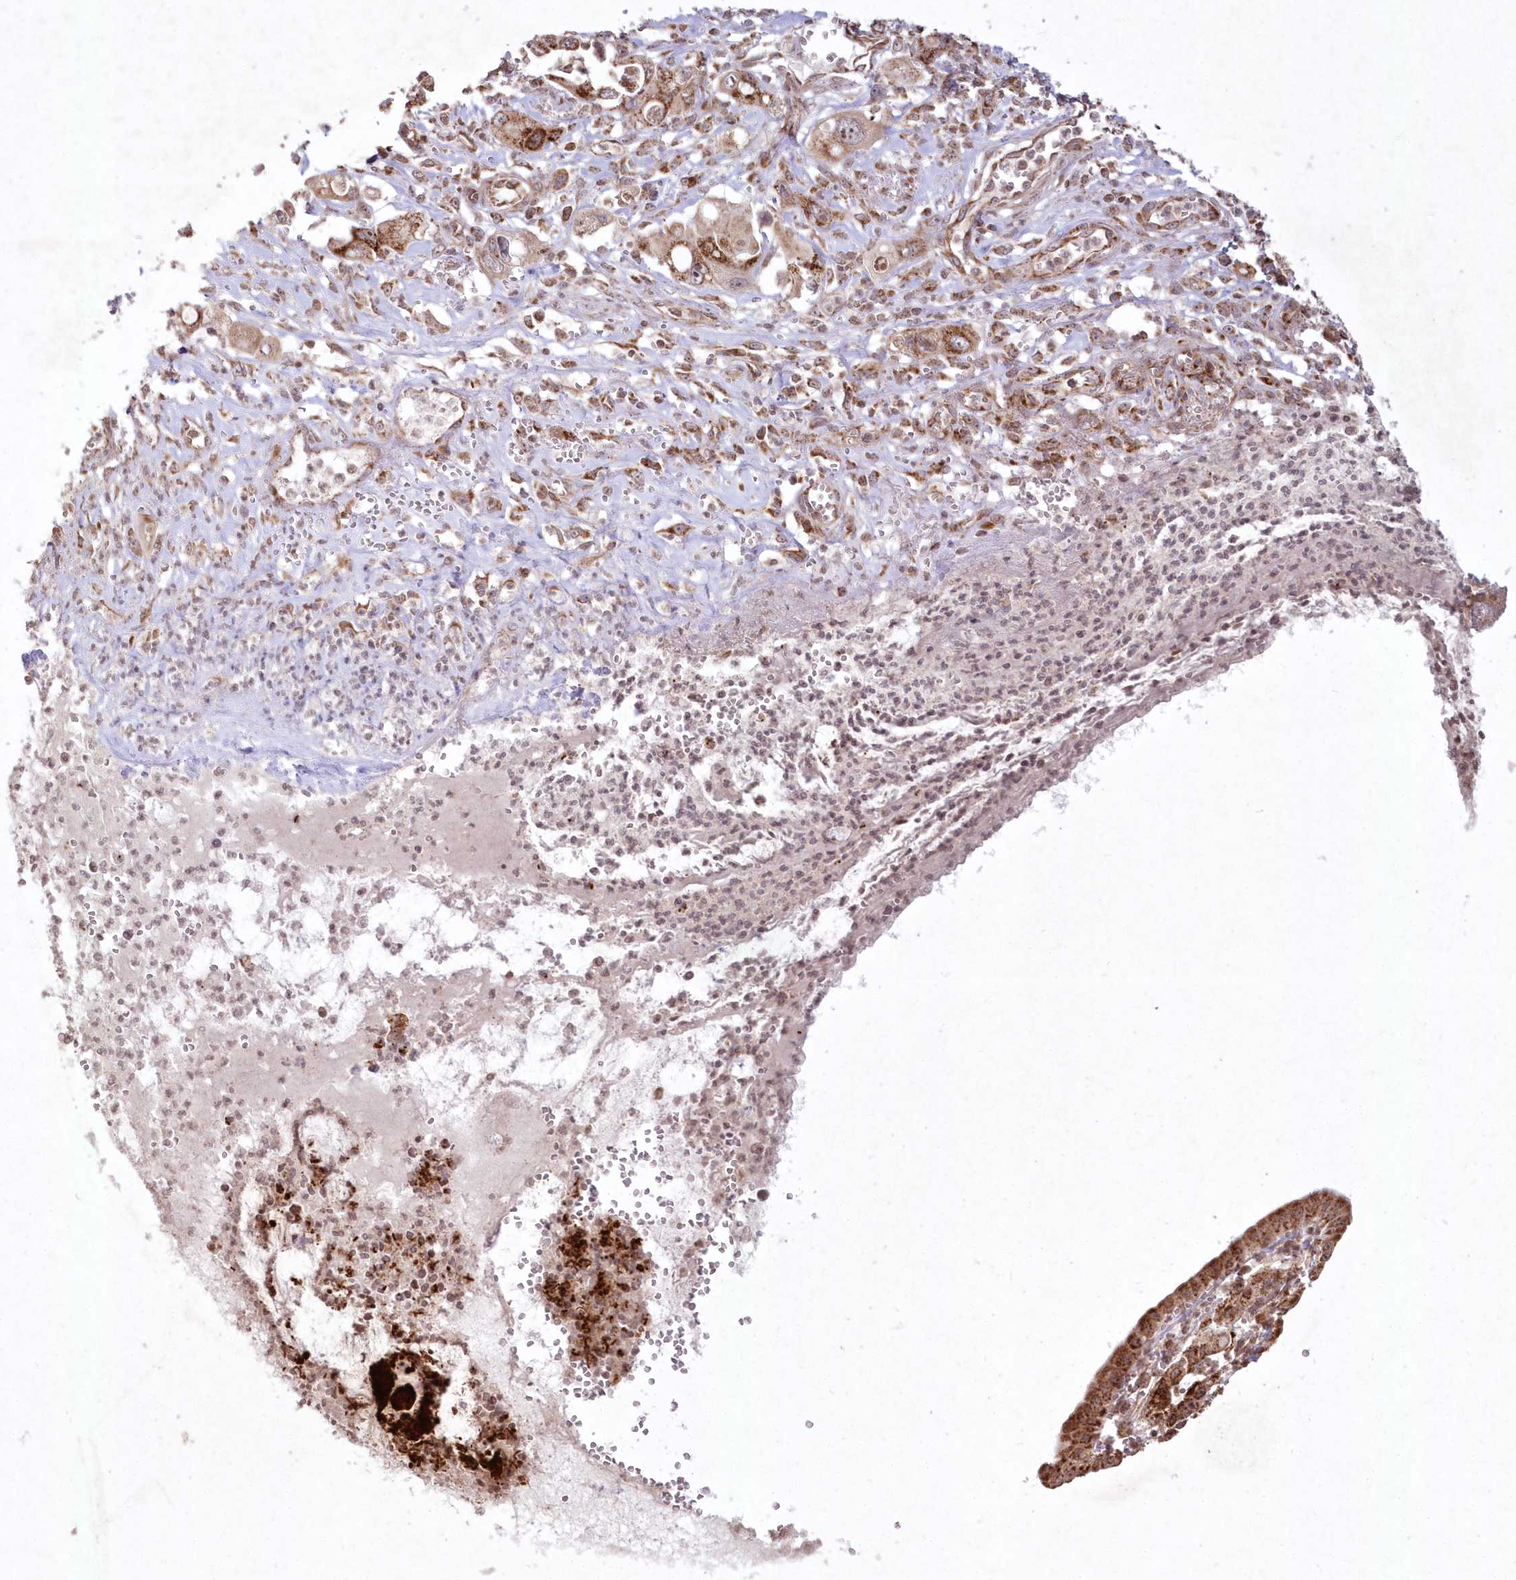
{"staining": {"intensity": "strong", "quantity": ">75%", "location": "cytoplasmic/membranous"}, "tissue": "pancreatic cancer", "cell_type": "Tumor cells", "image_type": "cancer", "snomed": [{"axis": "morphology", "description": "Adenocarcinoma, NOS"}, {"axis": "topography", "description": "Pancreas"}], "caption": "High-magnification brightfield microscopy of adenocarcinoma (pancreatic) stained with DAB (3,3'-diaminobenzidine) (brown) and counterstained with hematoxylin (blue). tumor cells exhibit strong cytoplasmic/membranous expression is appreciated in about>75% of cells. (Stains: DAB (3,3'-diaminobenzidine) in brown, nuclei in blue, Microscopy: brightfield microscopy at high magnification).", "gene": "LRPPRC", "patient": {"sex": "male", "age": 68}}